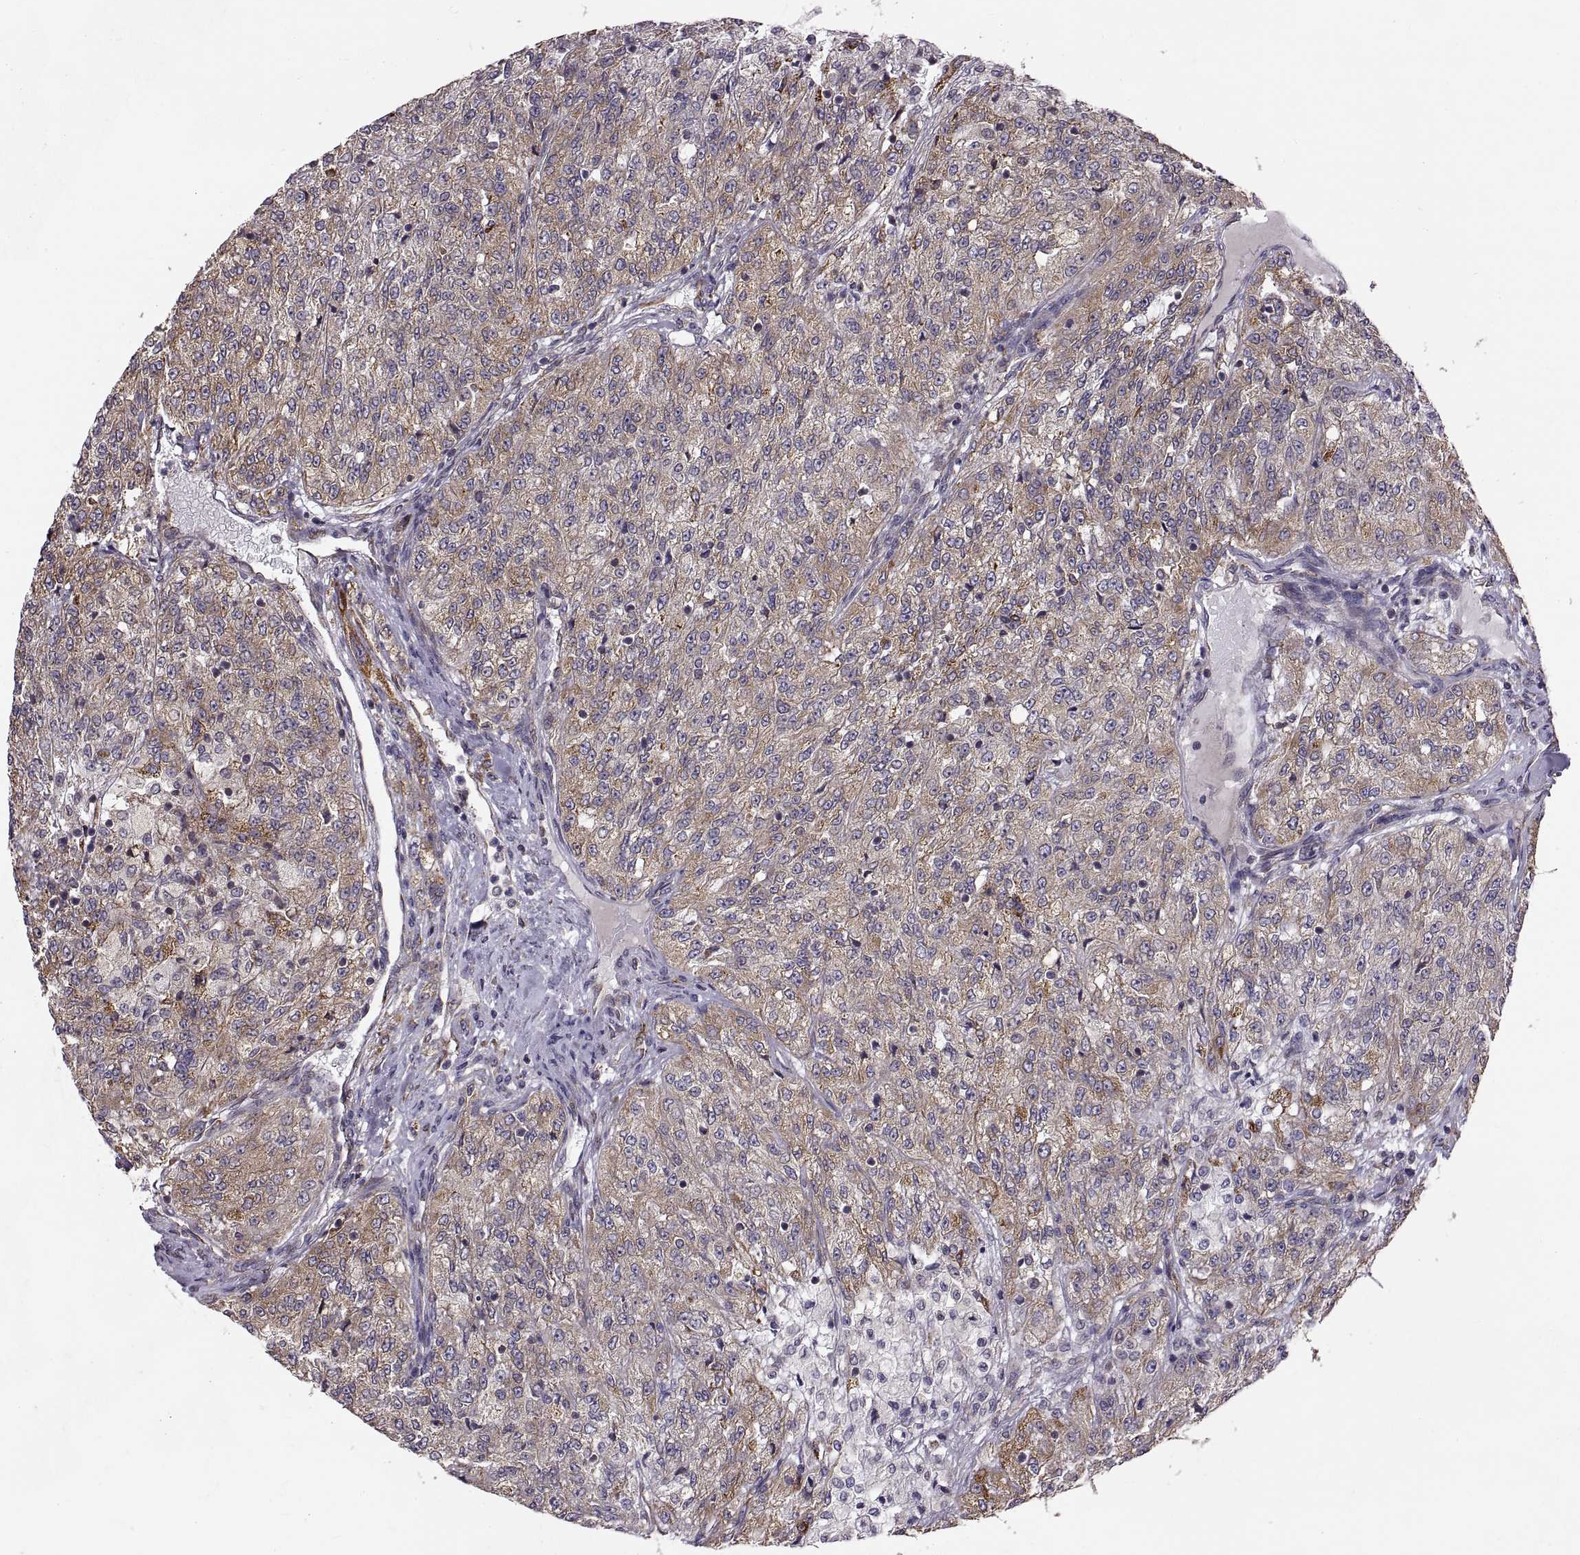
{"staining": {"intensity": "moderate", "quantity": ">75%", "location": "cytoplasmic/membranous"}, "tissue": "renal cancer", "cell_type": "Tumor cells", "image_type": "cancer", "snomed": [{"axis": "morphology", "description": "Adenocarcinoma, NOS"}, {"axis": "topography", "description": "Kidney"}], "caption": "Brown immunohistochemical staining in renal adenocarcinoma exhibits moderate cytoplasmic/membranous positivity in approximately >75% of tumor cells.", "gene": "PLEKHB2", "patient": {"sex": "female", "age": 63}}